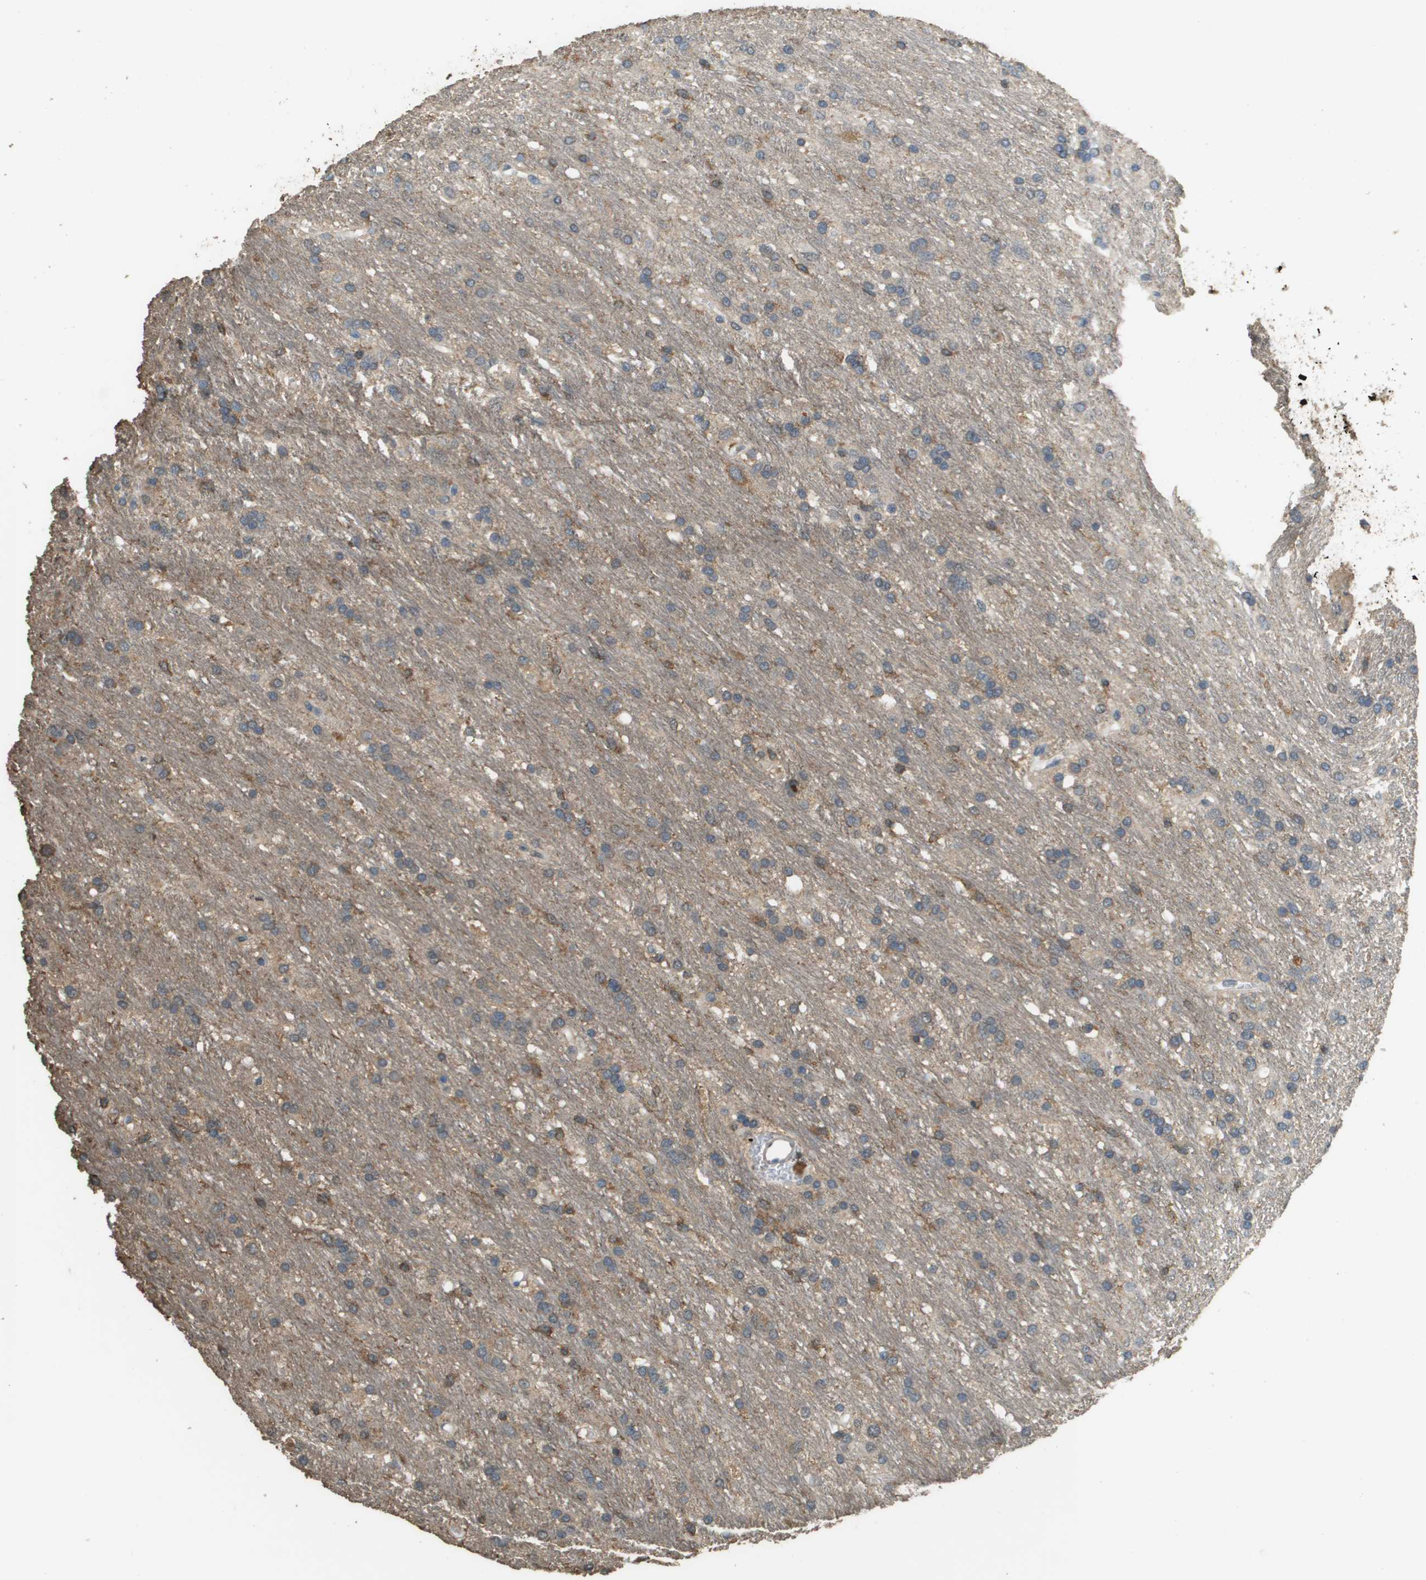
{"staining": {"intensity": "weak", "quantity": ">75%", "location": "cytoplasmic/membranous"}, "tissue": "glioma", "cell_type": "Tumor cells", "image_type": "cancer", "snomed": [{"axis": "morphology", "description": "Glioma, malignant, Low grade"}, {"axis": "topography", "description": "Brain"}], "caption": "Immunohistochemical staining of human glioma demonstrates low levels of weak cytoplasmic/membranous staining in about >75% of tumor cells.", "gene": "MS4A7", "patient": {"sex": "male", "age": 77}}